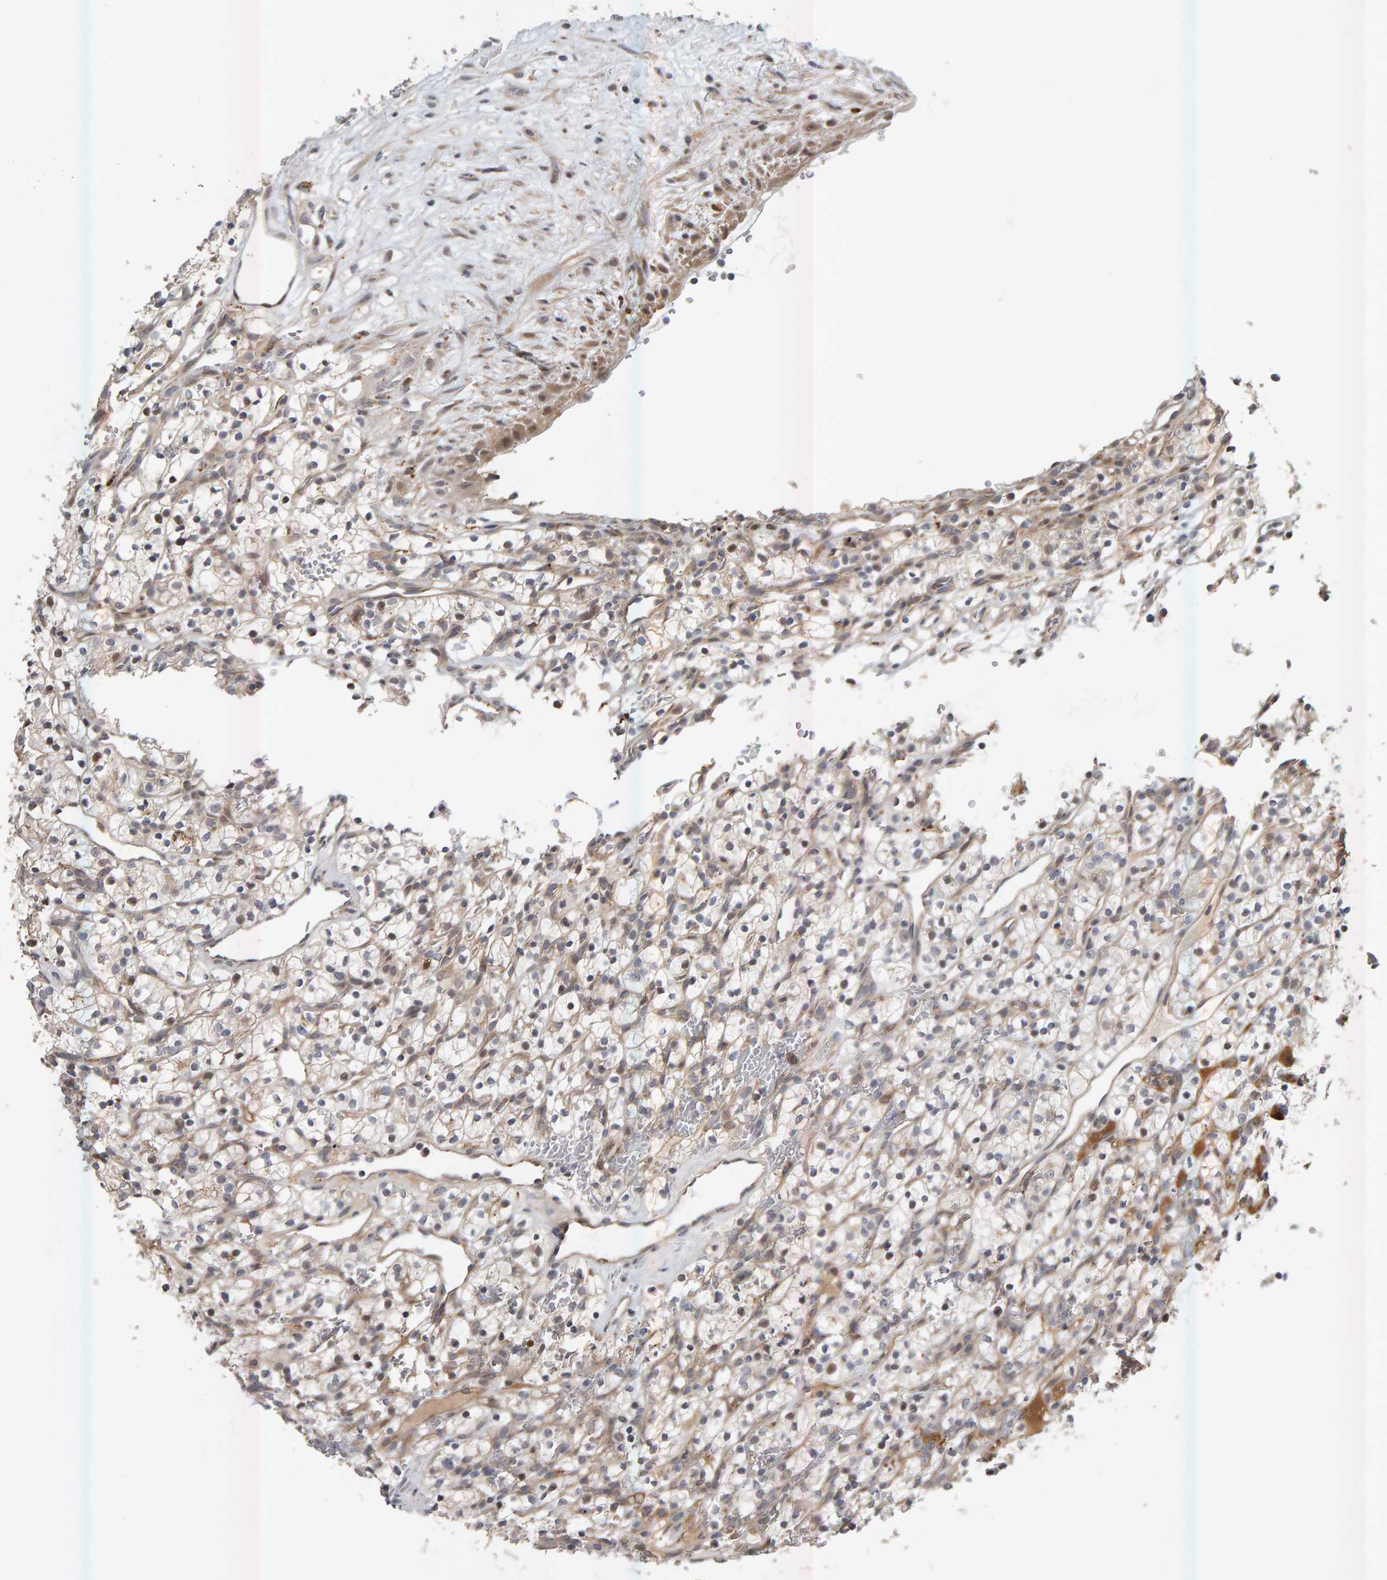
{"staining": {"intensity": "negative", "quantity": "none", "location": "none"}, "tissue": "renal cancer", "cell_type": "Tumor cells", "image_type": "cancer", "snomed": [{"axis": "morphology", "description": "Adenocarcinoma, NOS"}, {"axis": "topography", "description": "Kidney"}], "caption": "High power microscopy photomicrograph of an IHC micrograph of adenocarcinoma (renal), revealing no significant positivity in tumor cells. (DAB (3,3'-diaminobenzidine) immunohistochemistry, high magnification).", "gene": "ZNF160", "patient": {"sex": "female", "age": 57}}